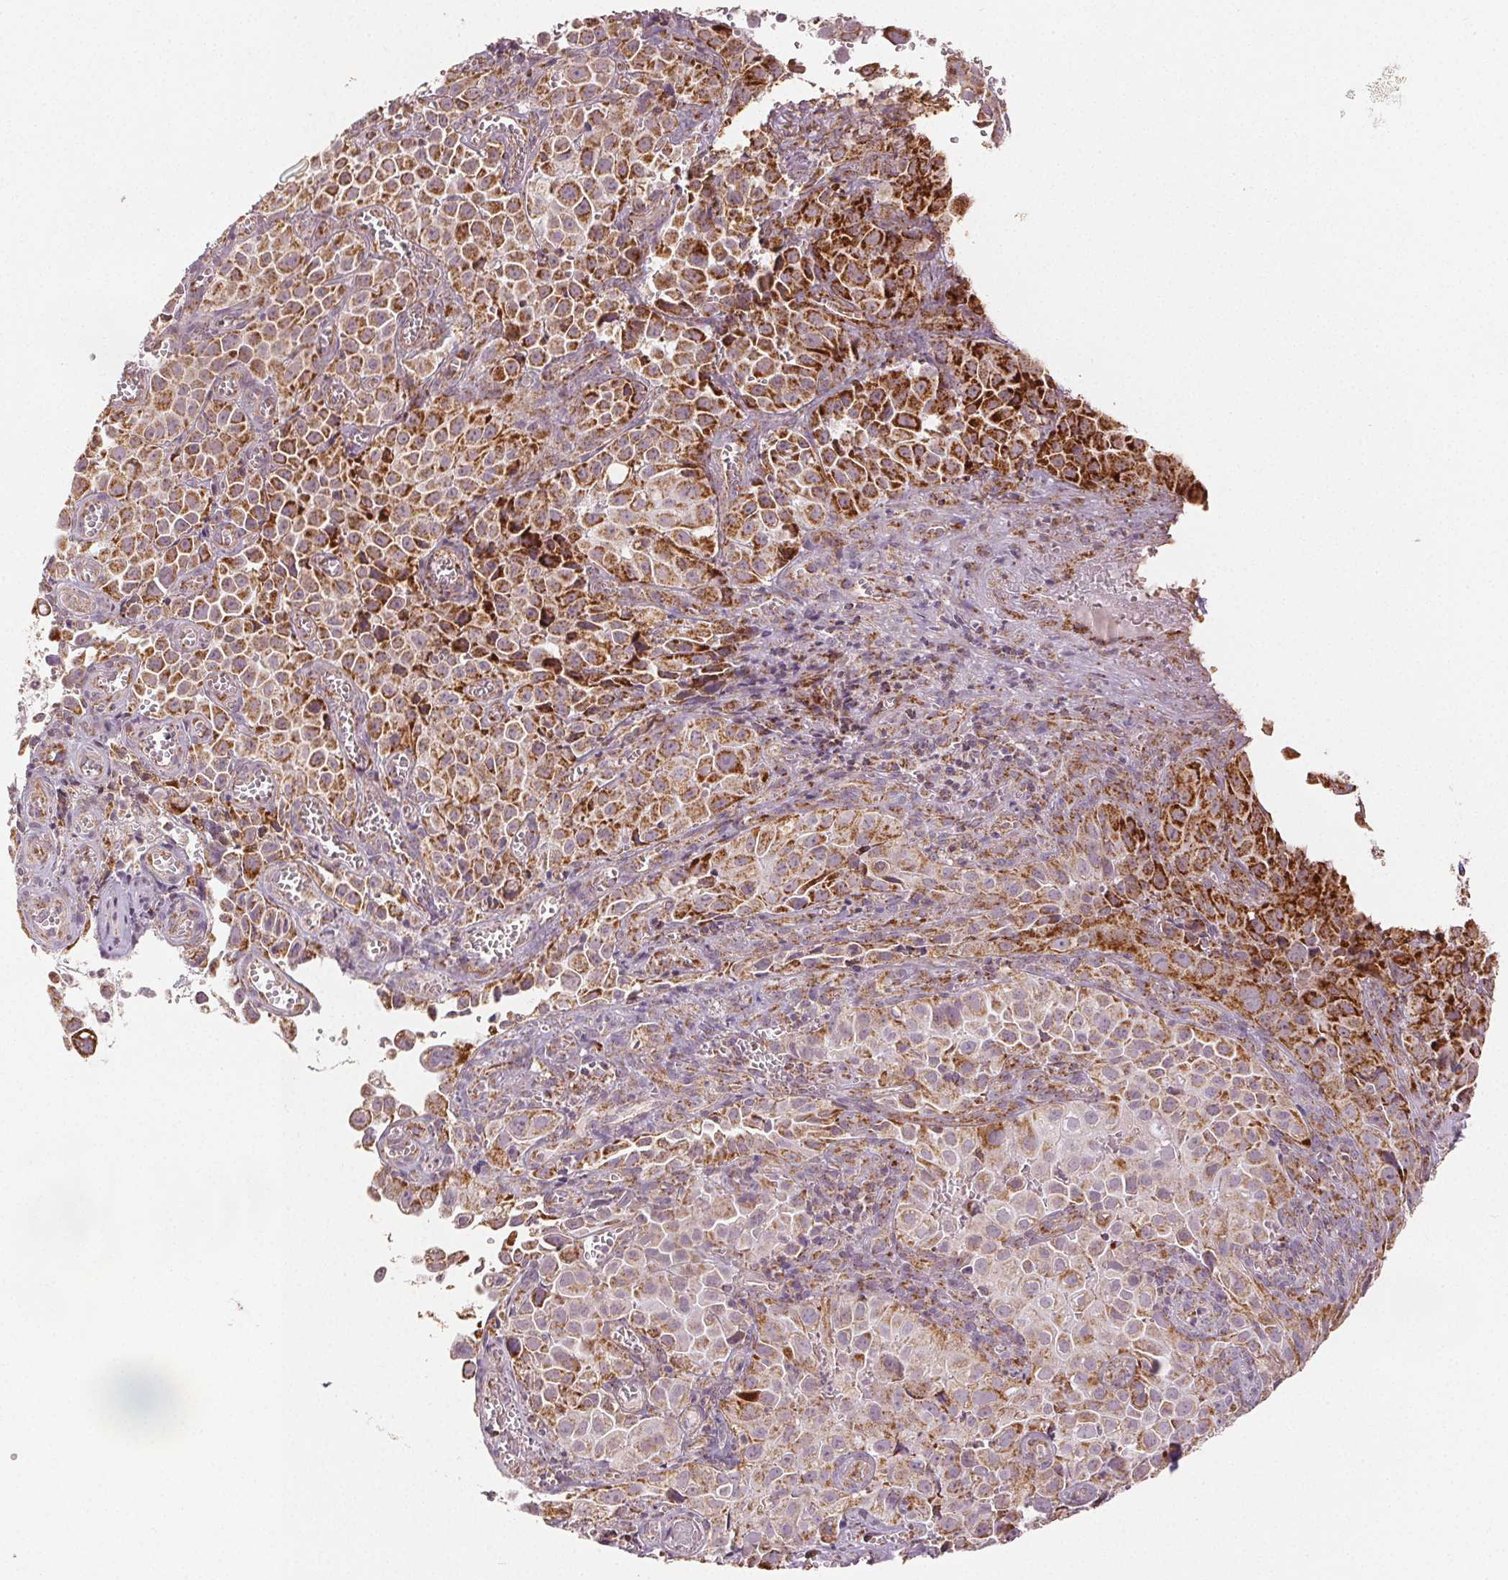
{"staining": {"intensity": "strong", "quantity": "25%-75%", "location": "cytoplasmic/membranous"}, "tissue": "cervical cancer", "cell_type": "Tumor cells", "image_type": "cancer", "snomed": [{"axis": "morphology", "description": "Squamous cell carcinoma, NOS"}, {"axis": "topography", "description": "Cervix"}], "caption": "Immunohistochemical staining of human squamous cell carcinoma (cervical) exhibits strong cytoplasmic/membranous protein positivity in approximately 25%-75% of tumor cells. Using DAB (3,3'-diaminobenzidine) (brown) and hematoxylin (blue) stains, captured at high magnification using brightfield microscopy.", "gene": "SDHB", "patient": {"sex": "female", "age": 55}}